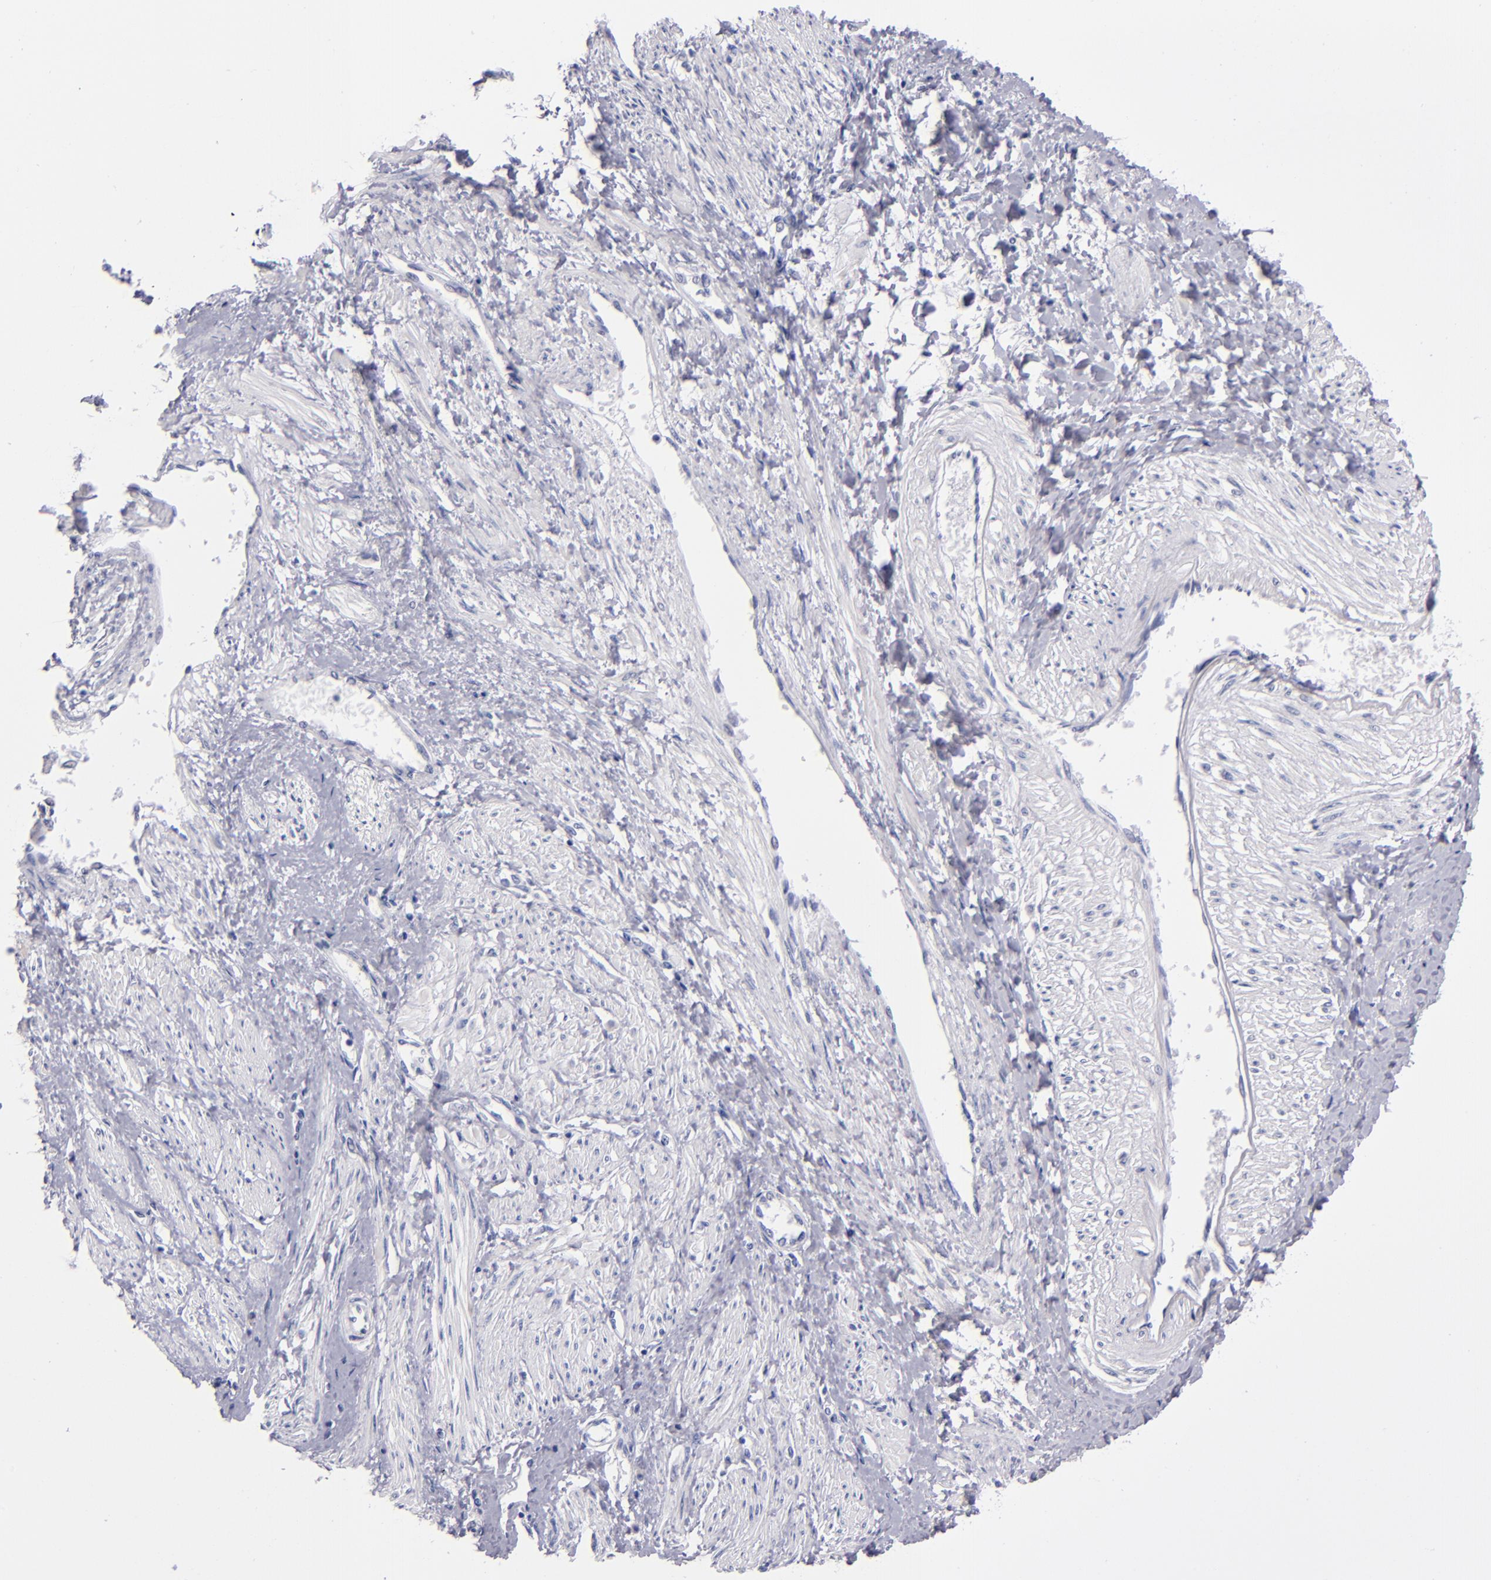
{"staining": {"intensity": "negative", "quantity": "none", "location": "none"}, "tissue": "smooth muscle", "cell_type": "Smooth muscle cells", "image_type": "normal", "snomed": [{"axis": "morphology", "description": "Normal tissue, NOS"}, {"axis": "topography", "description": "Smooth muscle"}, {"axis": "topography", "description": "Uterus"}], "caption": "High power microscopy image of an IHC histopathology image of benign smooth muscle, revealing no significant expression in smooth muscle cells. The staining was performed using DAB (3,3'-diaminobenzidine) to visualize the protein expression in brown, while the nuclei were stained in blue with hematoxylin (Magnification: 20x).", "gene": "HNF1B", "patient": {"sex": "female", "age": 39}}